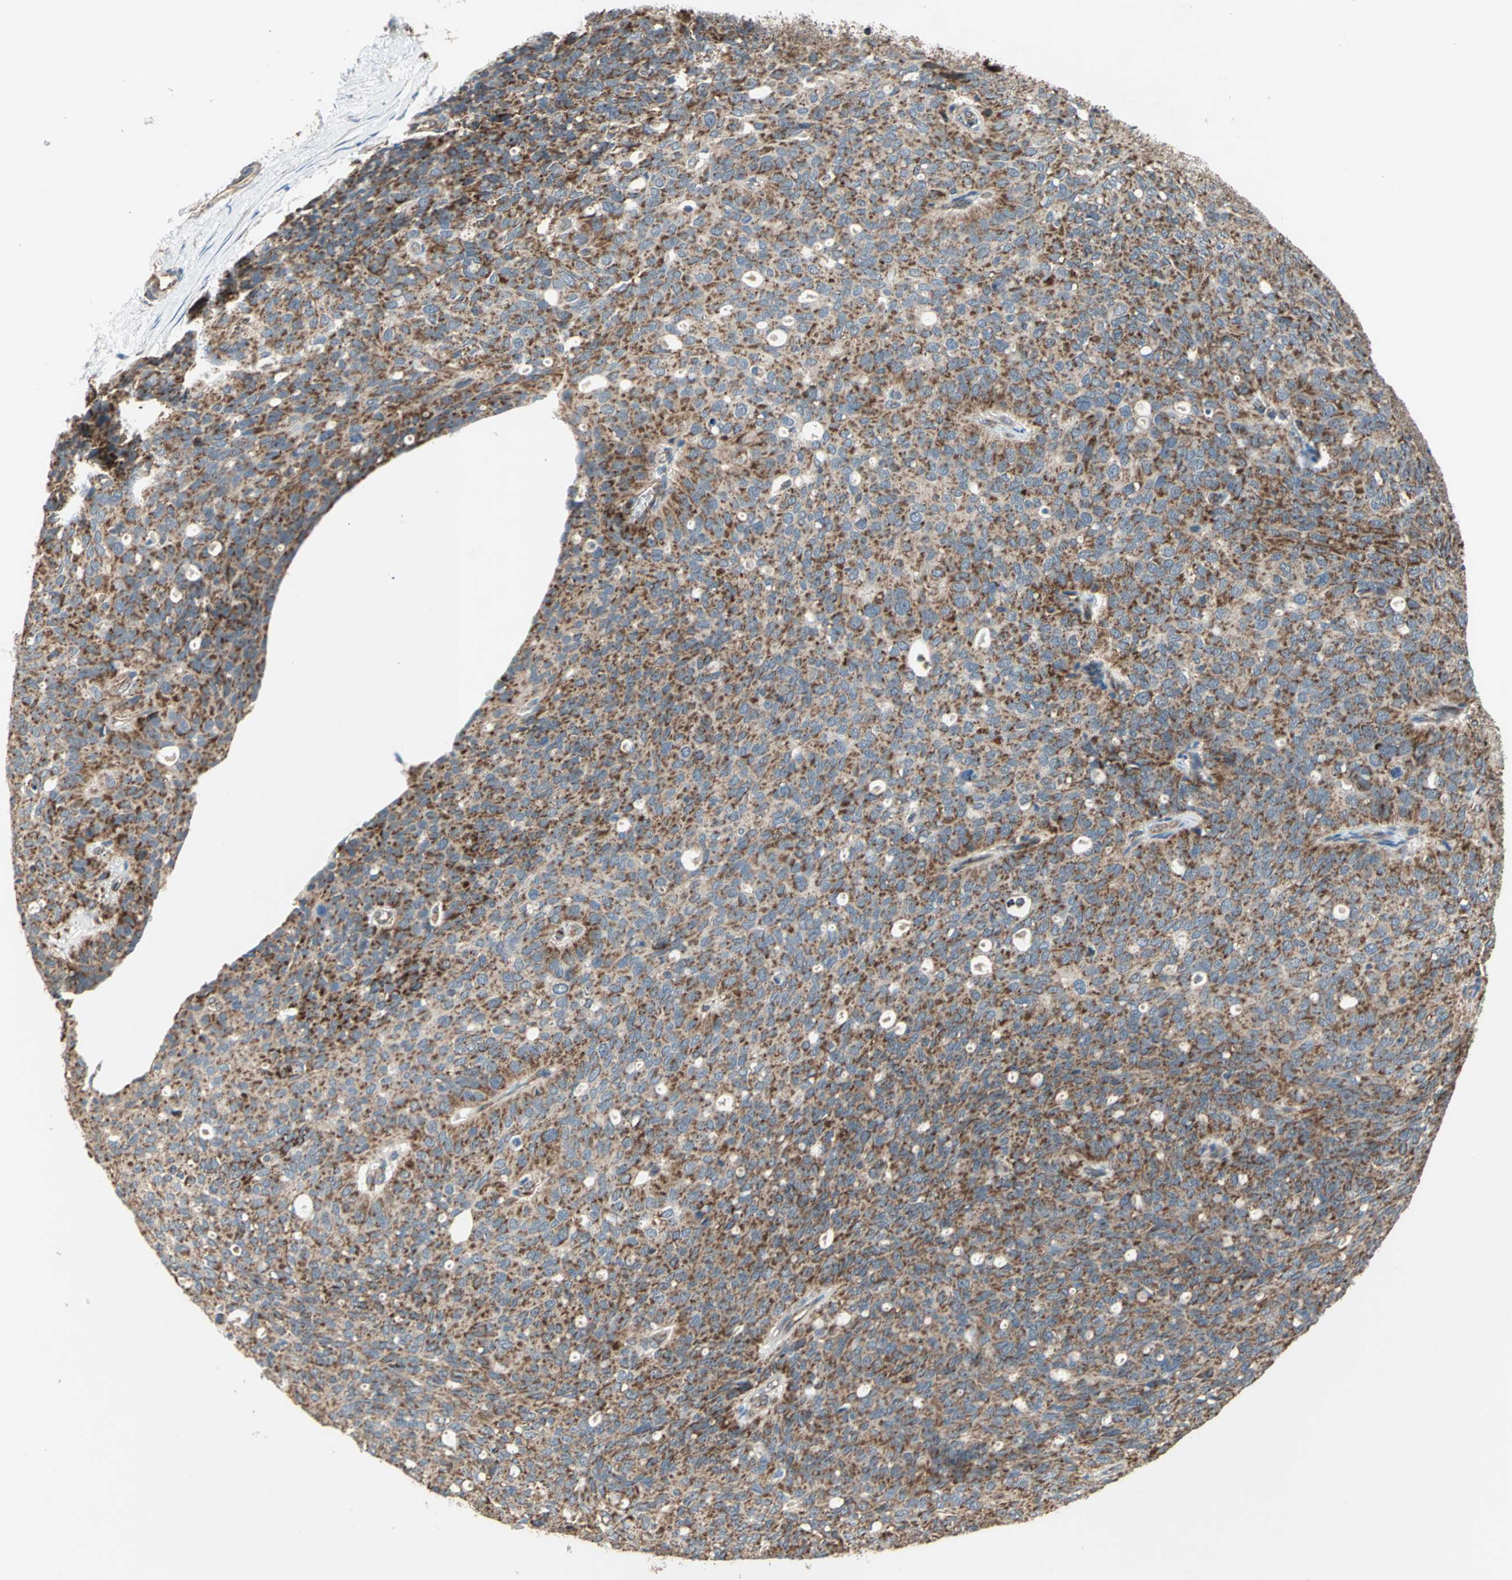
{"staining": {"intensity": "moderate", "quantity": ">75%", "location": "cytoplasmic/membranous"}, "tissue": "ovarian cancer", "cell_type": "Tumor cells", "image_type": "cancer", "snomed": [{"axis": "morphology", "description": "Carcinoma, endometroid"}, {"axis": "topography", "description": "Ovary"}], "caption": "This histopathology image shows ovarian endometroid carcinoma stained with immunohistochemistry (IHC) to label a protein in brown. The cytoplasmic/membranous of tumor cells show moderate positivity for the protein. Nuclei are counter-stained blue.", "gene": "MRPS22", "patient": {"sex": "female", "age": 60}}